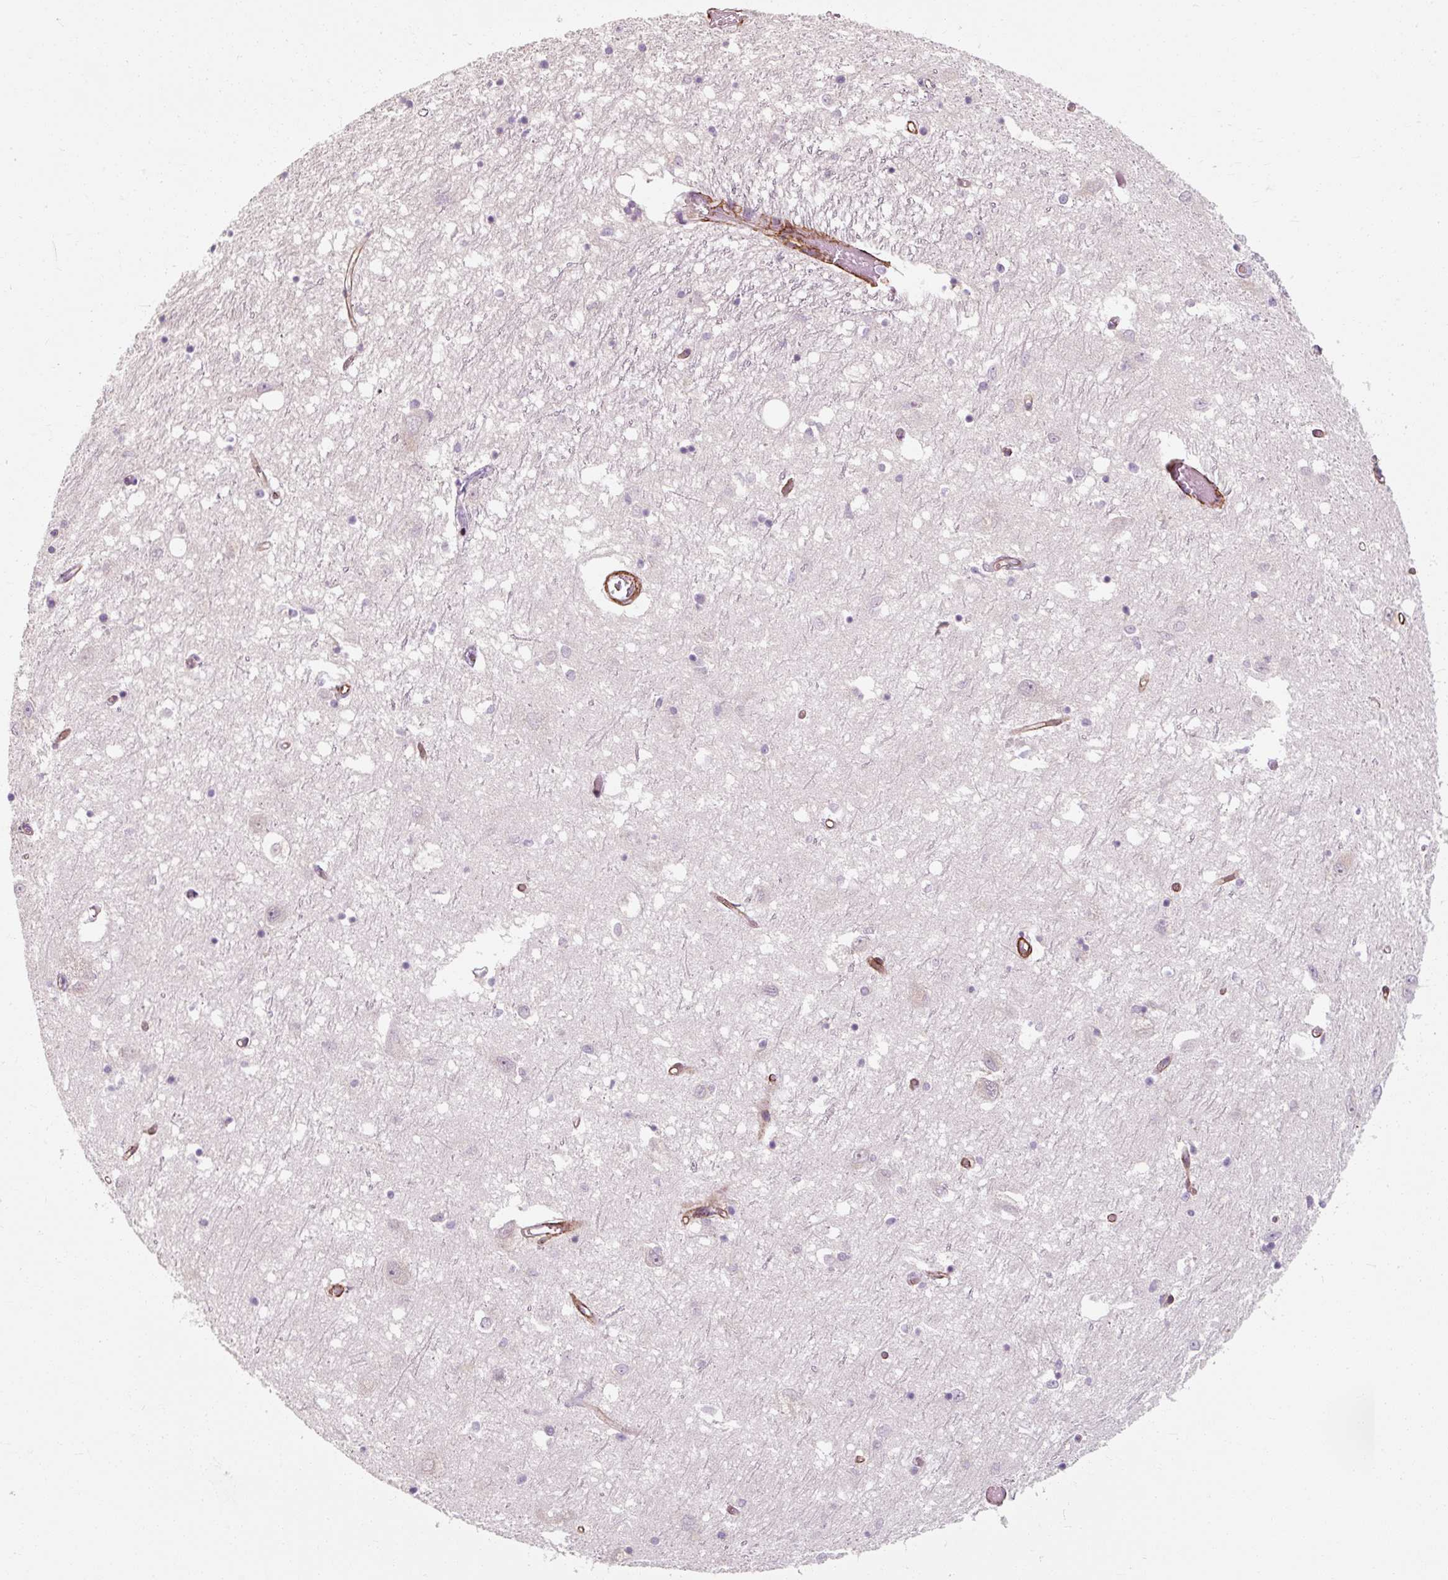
{"staining": {"intensity": "negative", "quantity": "none", "location": "none"}, "tissue": "caudate", "cell_type": "Glial cells", "image_type": "normal", "snomed": [{"axis": "morphology", "description": "Normal tissue, NOS"}, {"axis": "topography", "description": "Lateral ventricle wall"}], "caption": "High power microscopy histopathology image of an immunohistochemistry histopathology image of benign caudate, revealing no significant positivity in glial cells. (Stains: DAB immunohistochemistry (IHC) with hematoxylin counter stain, Microscopy: brightfield microscopy at high magnification).", "gene": "MRPS5", "patient": {"sex": "male", "age": 70}}